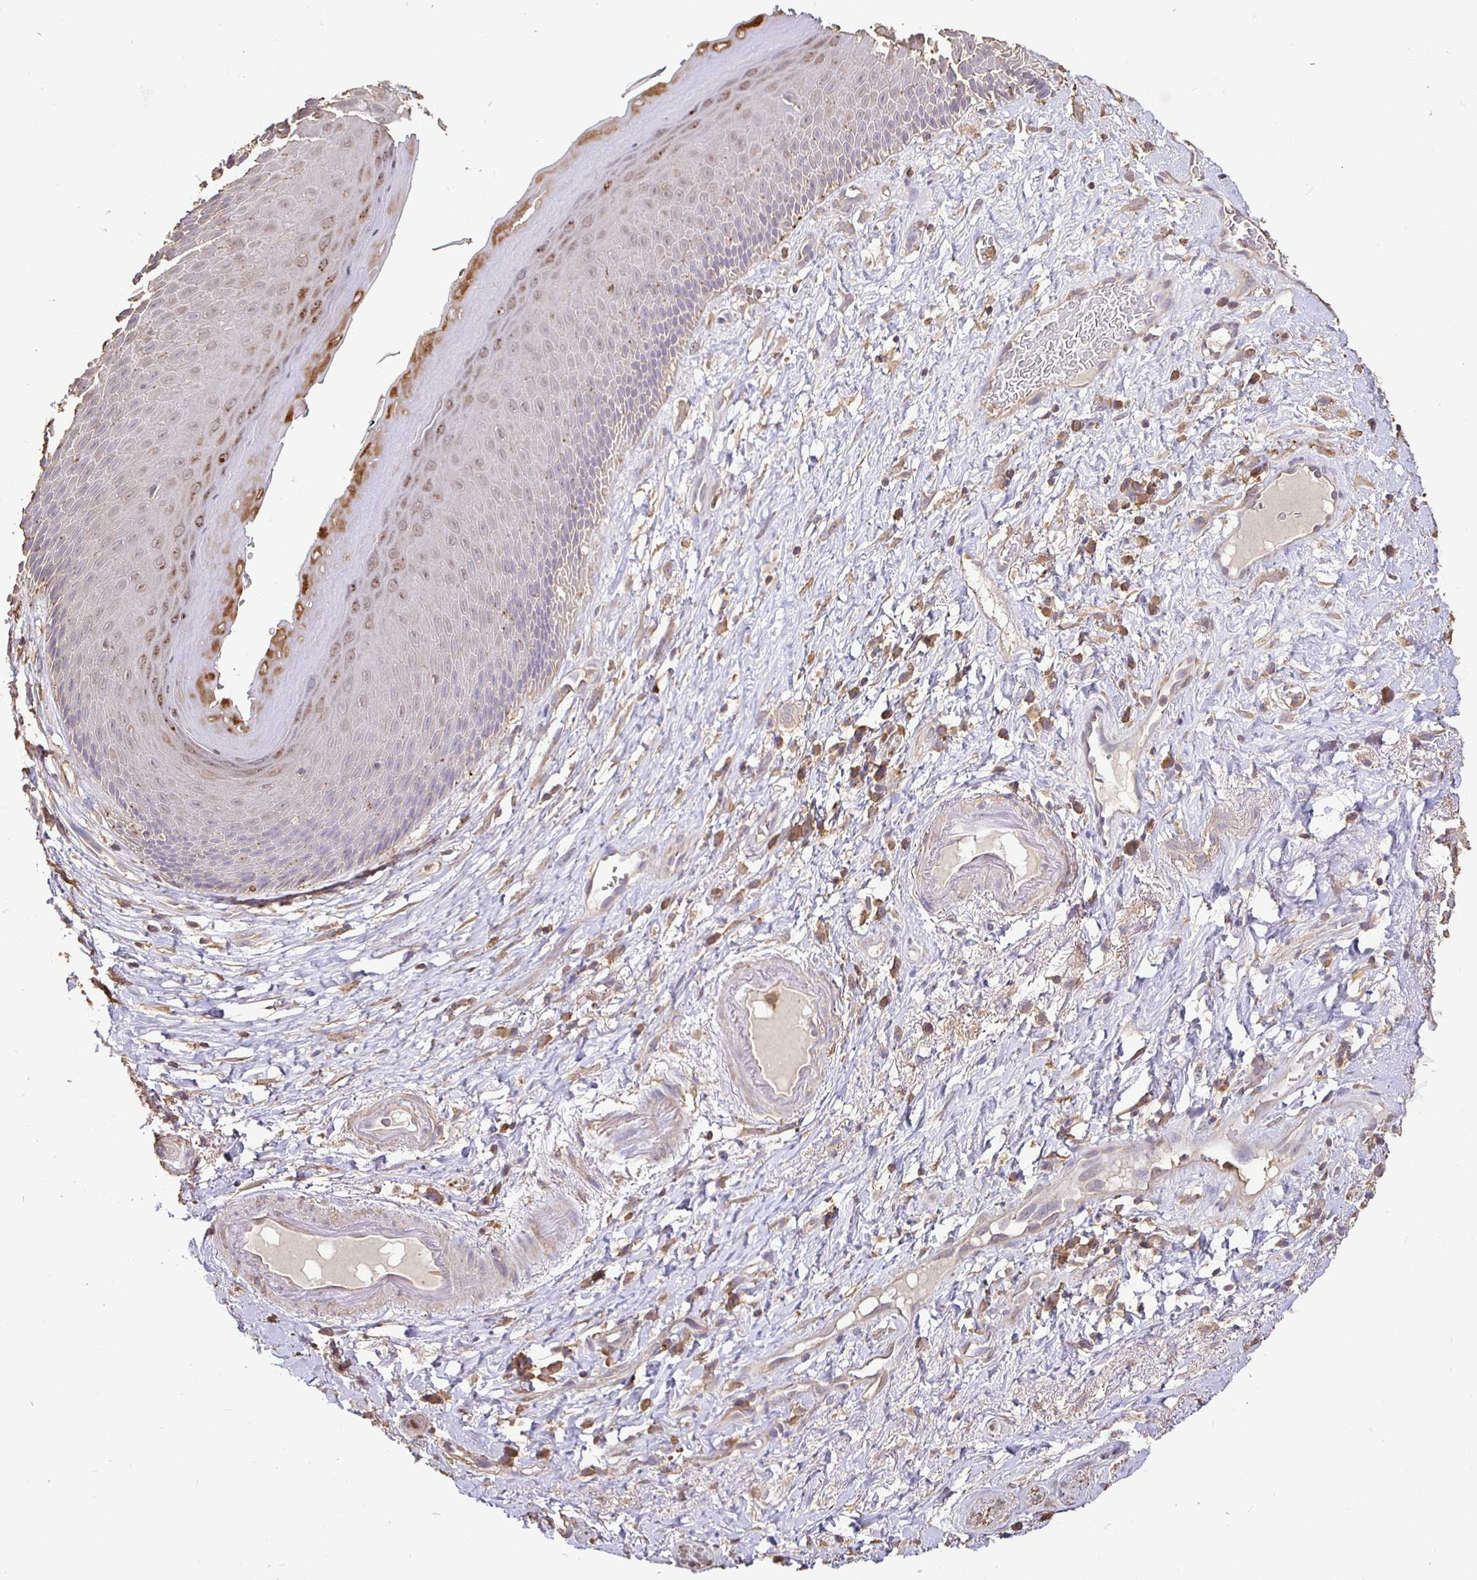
{"staining": {"intensity": "moderate", "quantity": "<25%", "location": "cytoplasmic/membranous"}, "tissue": "skin", "cell_type": "Epidermal cells", "image_type": "normal", "snomed": [{"axis": "morphology", "description": "Normal tissue, NOS"}, {"axis": "topography", "description": "Anal"}], "caption": "This is an image of immunohistochemistry staining of unremarkable skin, which shows moderate staining in the cytoplasmic/membranous of epidermal cells.", "gene": "MAPK8IP3", "patient": {"sex": "male", "age": 78}}